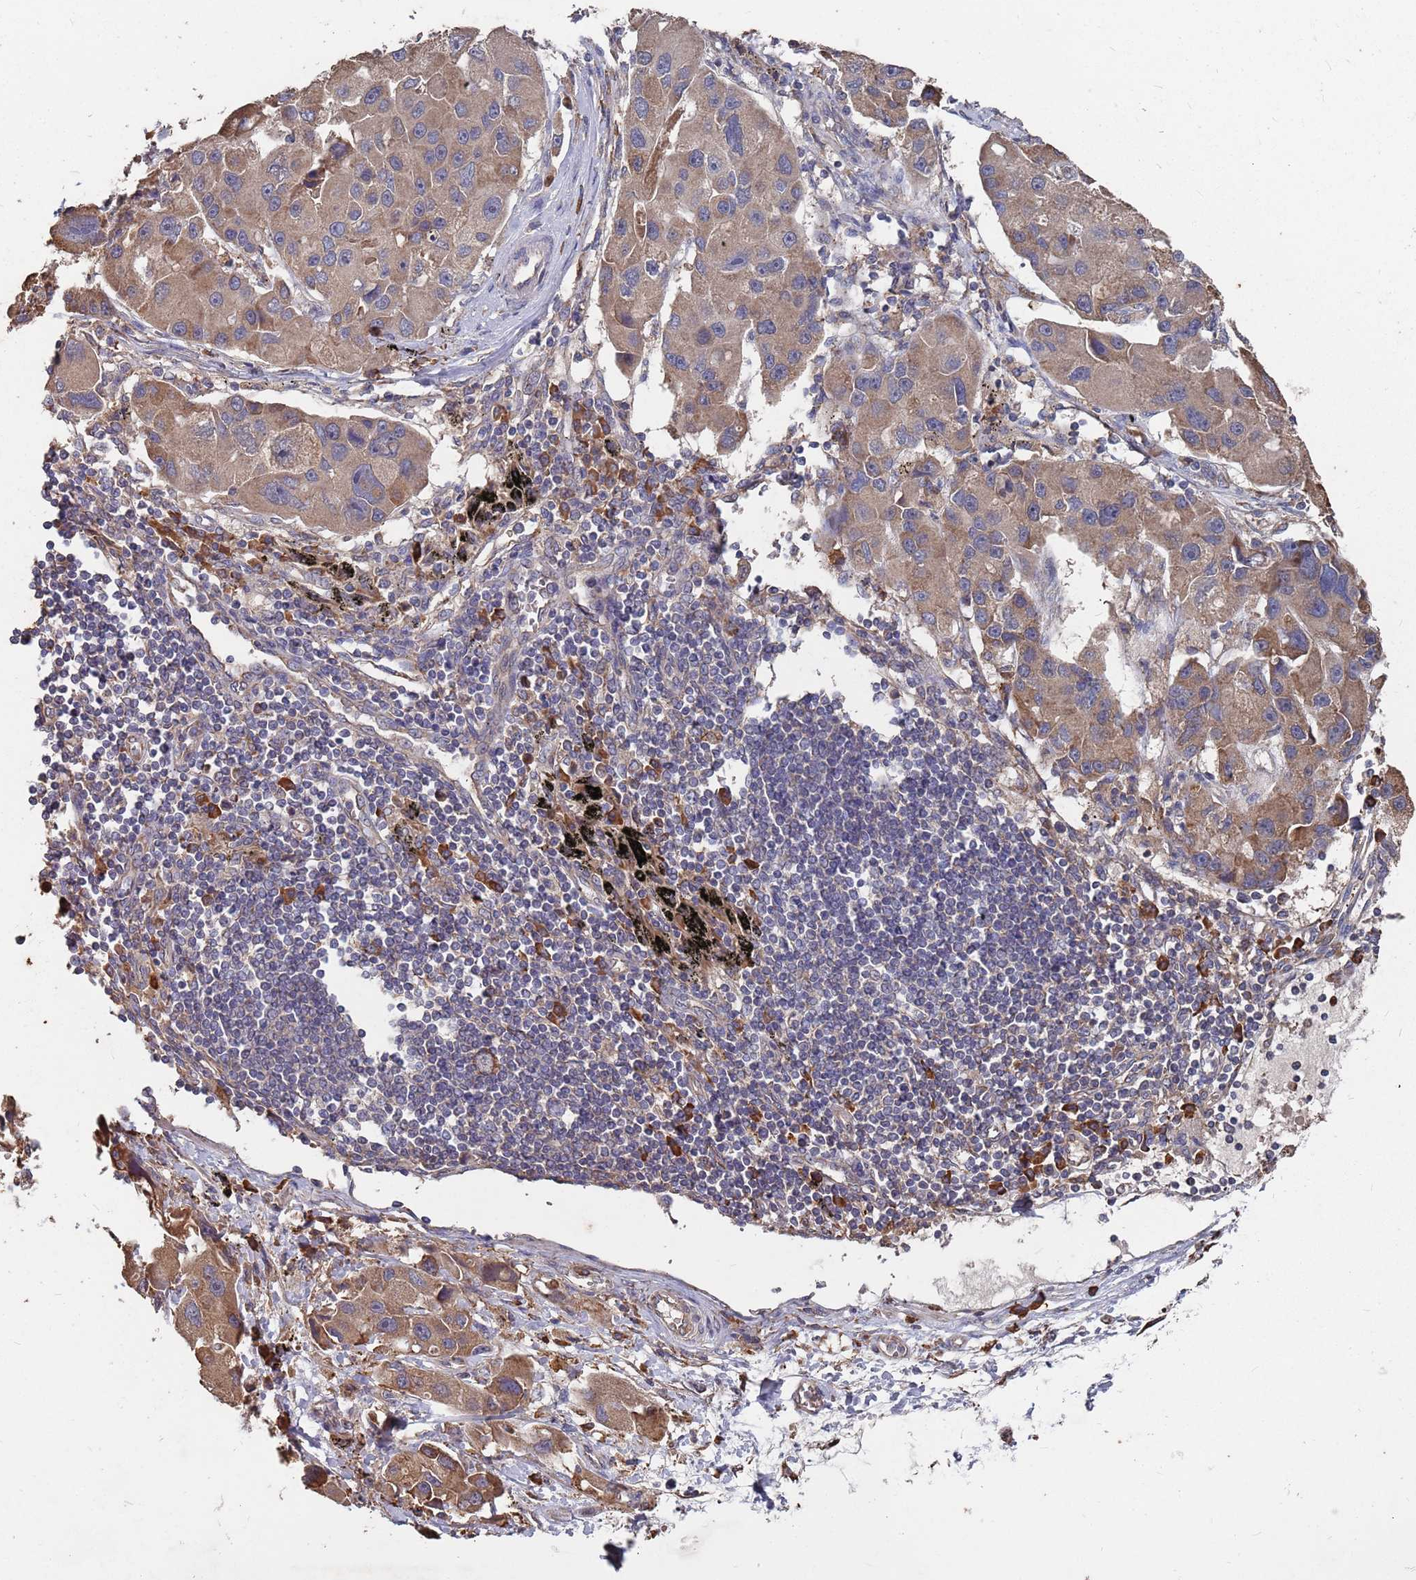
{"staining": {"intensity": "moderate", "quantity": ">75%", "location": "cytoplasmic/membranous"}, "tissue": "lung cancer", "cell_type": "Tumor cells", "image_type": "cancer", "snomed": [{"axis": "morphology", "description": "Adenocarcinoma, NOS"}, {"axis": "topography", "description": "Lung"}], "caption": "Tumor cells demonstrate medium levels of moderate cytoplasmic/membranous expression in about >75% of cells in lung cancer. Nuclei are stained in blue.", "gene": "ATG5", "patient": {"sex": "female", "age": 54}}